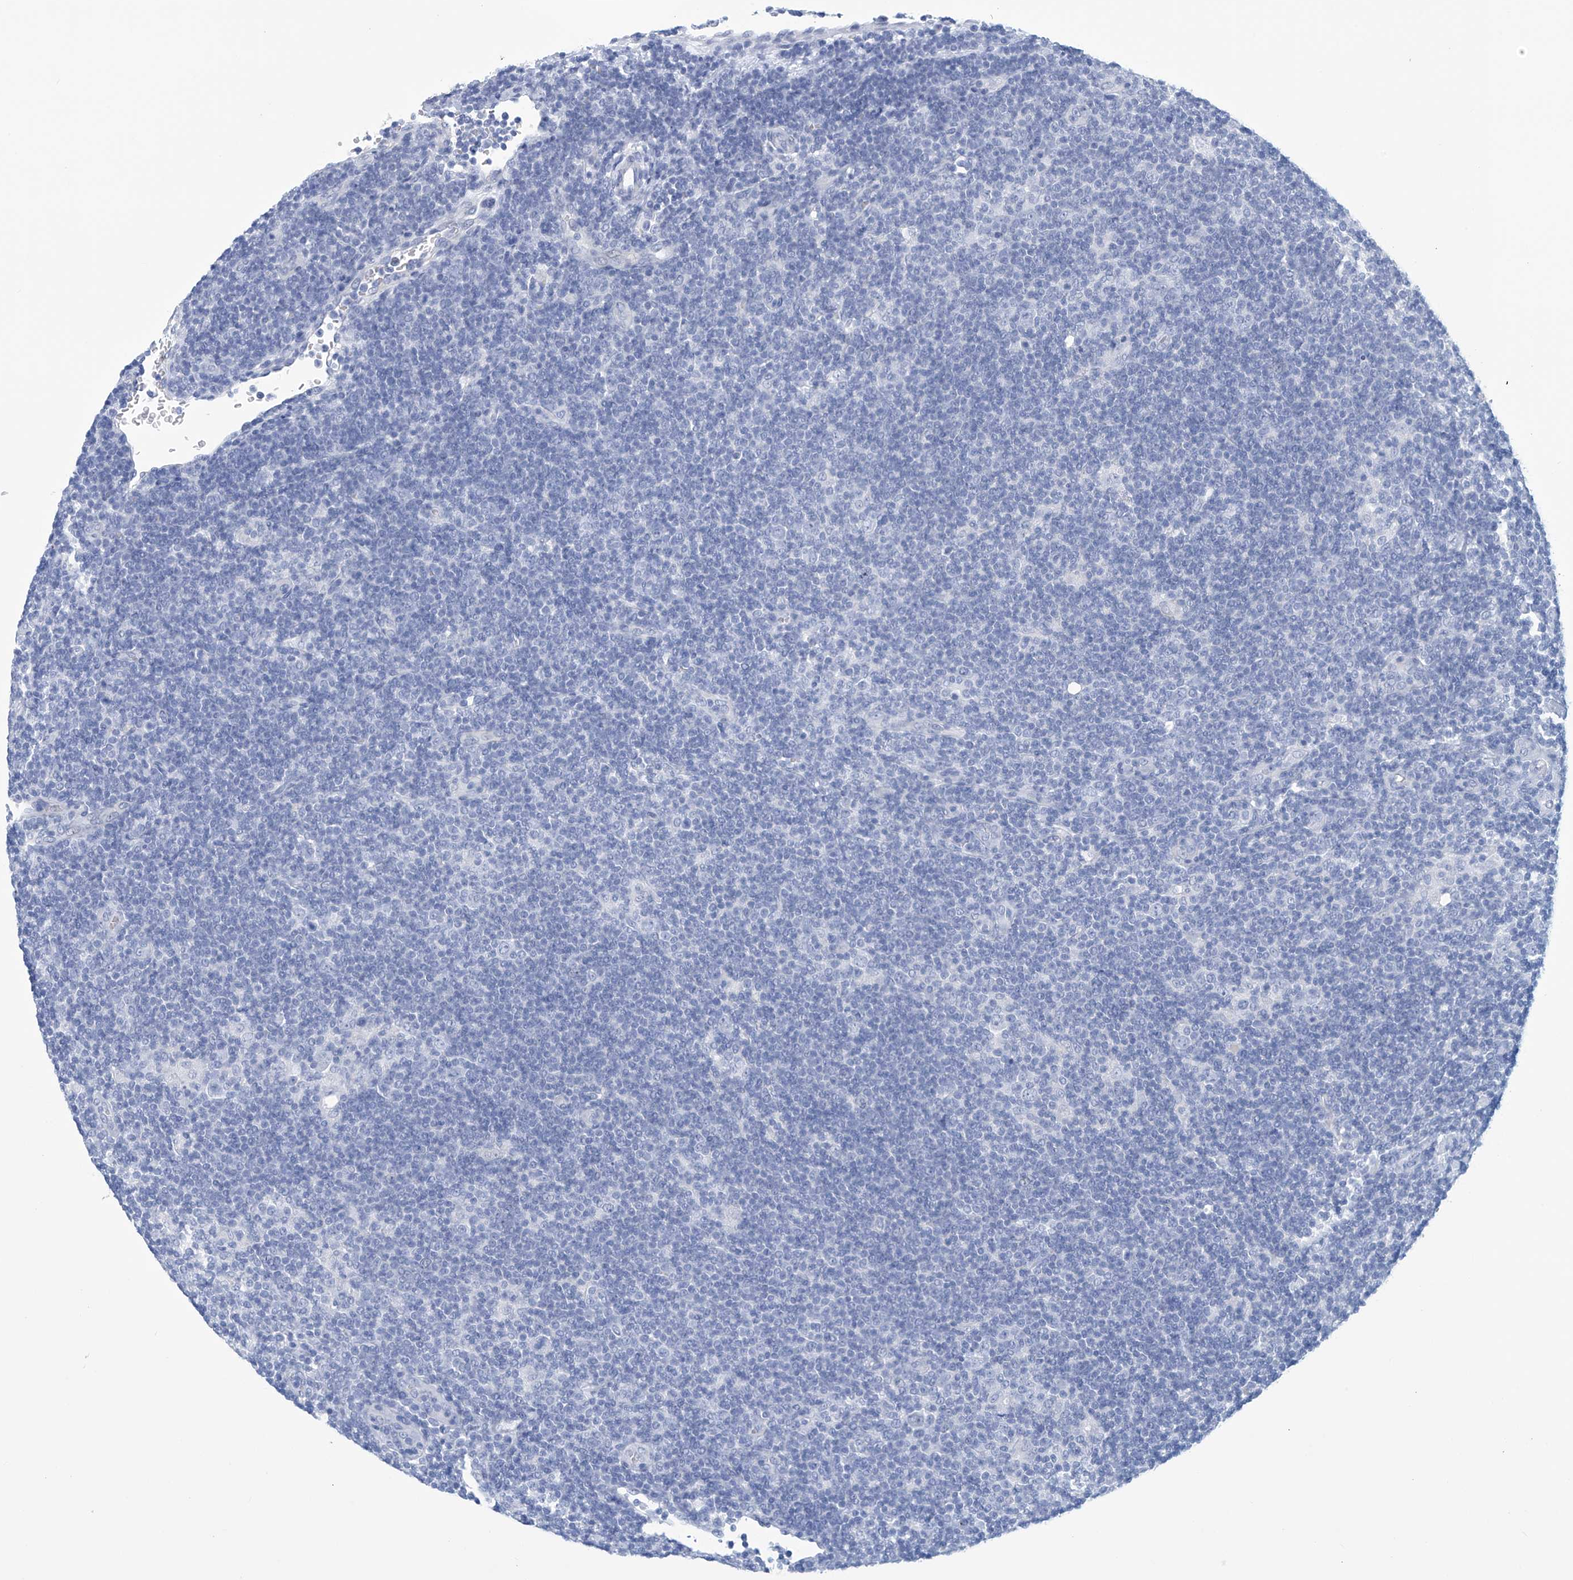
{"staining": {"intensity": "negative", "quantity": "none", "location": "none"}, "tissue": "lymphoma", "cell_type": "Tumor cells", "image_type": "cancer", "snomed": [{"axis": "morphology", "description": "Hodgkin's disease, NOS"}, {"axis": "topography", "description": "Lymph node"}], "caption": "Immunohistochemistry (IHC) of human lymphoma demonstrates no staining in tumor cells.", "gene": "DSP", "patient": {"sex": "female", "age": 57}}